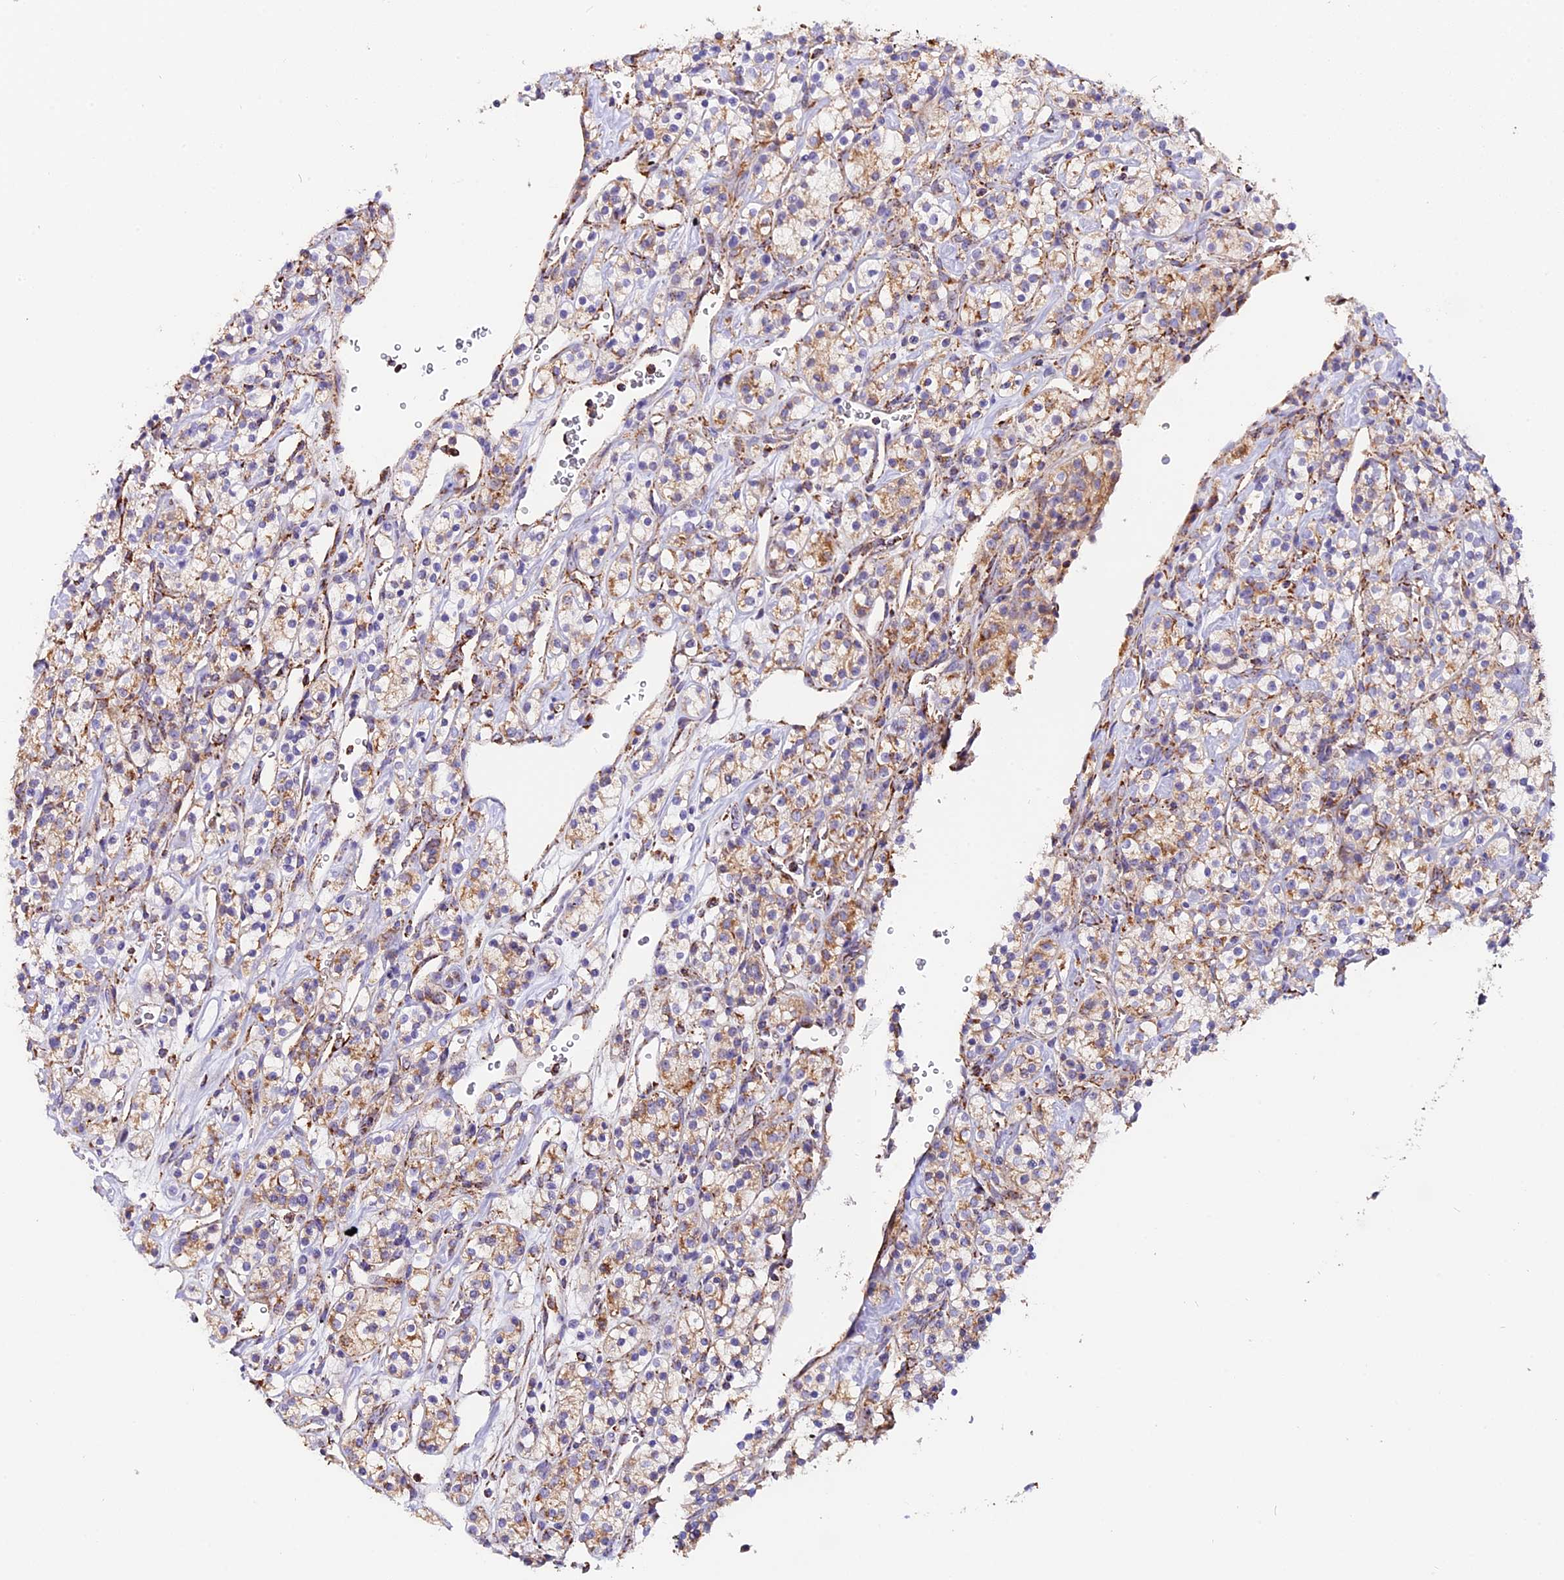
{"staining": {"intensity": "moderate", "quantity": ">75%", "location": "cytoplasmic/membranous"}, "tissue": "renal cancer", "cell_type": "Tumor cells", "image_type": "cancer", "snomed": [{"axis": "morphology", "description": "Adenocarcinoma, NOS"}, {"axis": "topography", "description": "Kidney"}], "caption": "High-magnification brightfield microscopy of renal cancer (adenocarcinoma) stained with DAB (brown) and counterstained with hematoxylin (blue). tumor cells exhibit moderate cytoplasmic/membranous positivity is identified in approximately>75% of cells.", "gene": "NDUFA8", "patient": {"sex": "male", "age": 77}}